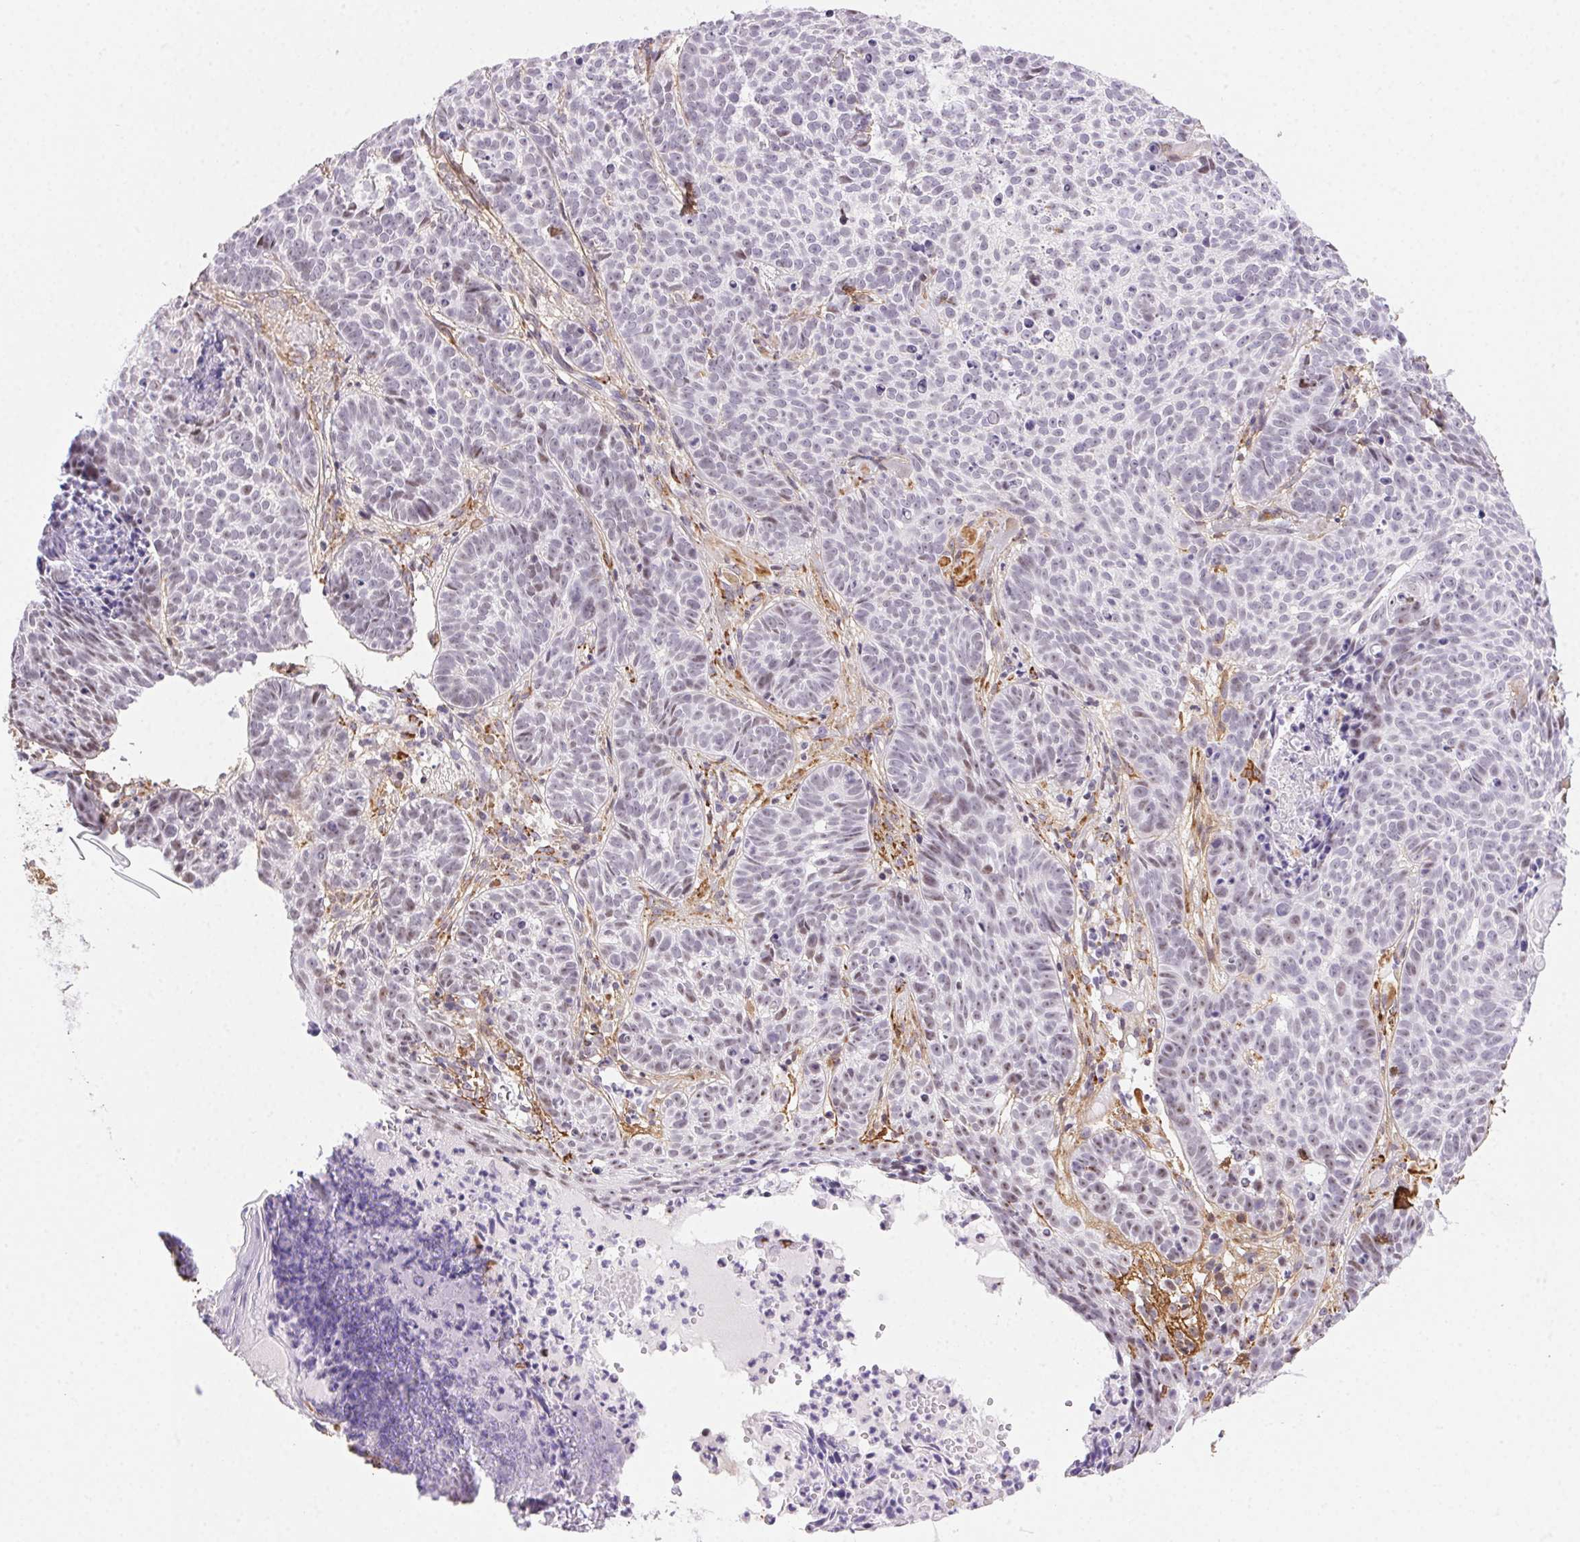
{"staining": {"intensity": "weak", "quantity": "<25%", "location": "nuclear"}, "tissue": "skin cancer", "cell_type": "Tumor cells", "image_type": "cancer", "snomed": [{"axis": "morphology", "description": "Basal cell carcinoma"}, {"axis": "topography", "description": "Skin"}], "caption": "DAB immunohistochemical staining of skin cancer exhibits no significant staining in tumor cells.", "gene": "PDZD2", "patient": {"sex": "male", "age": 90}}